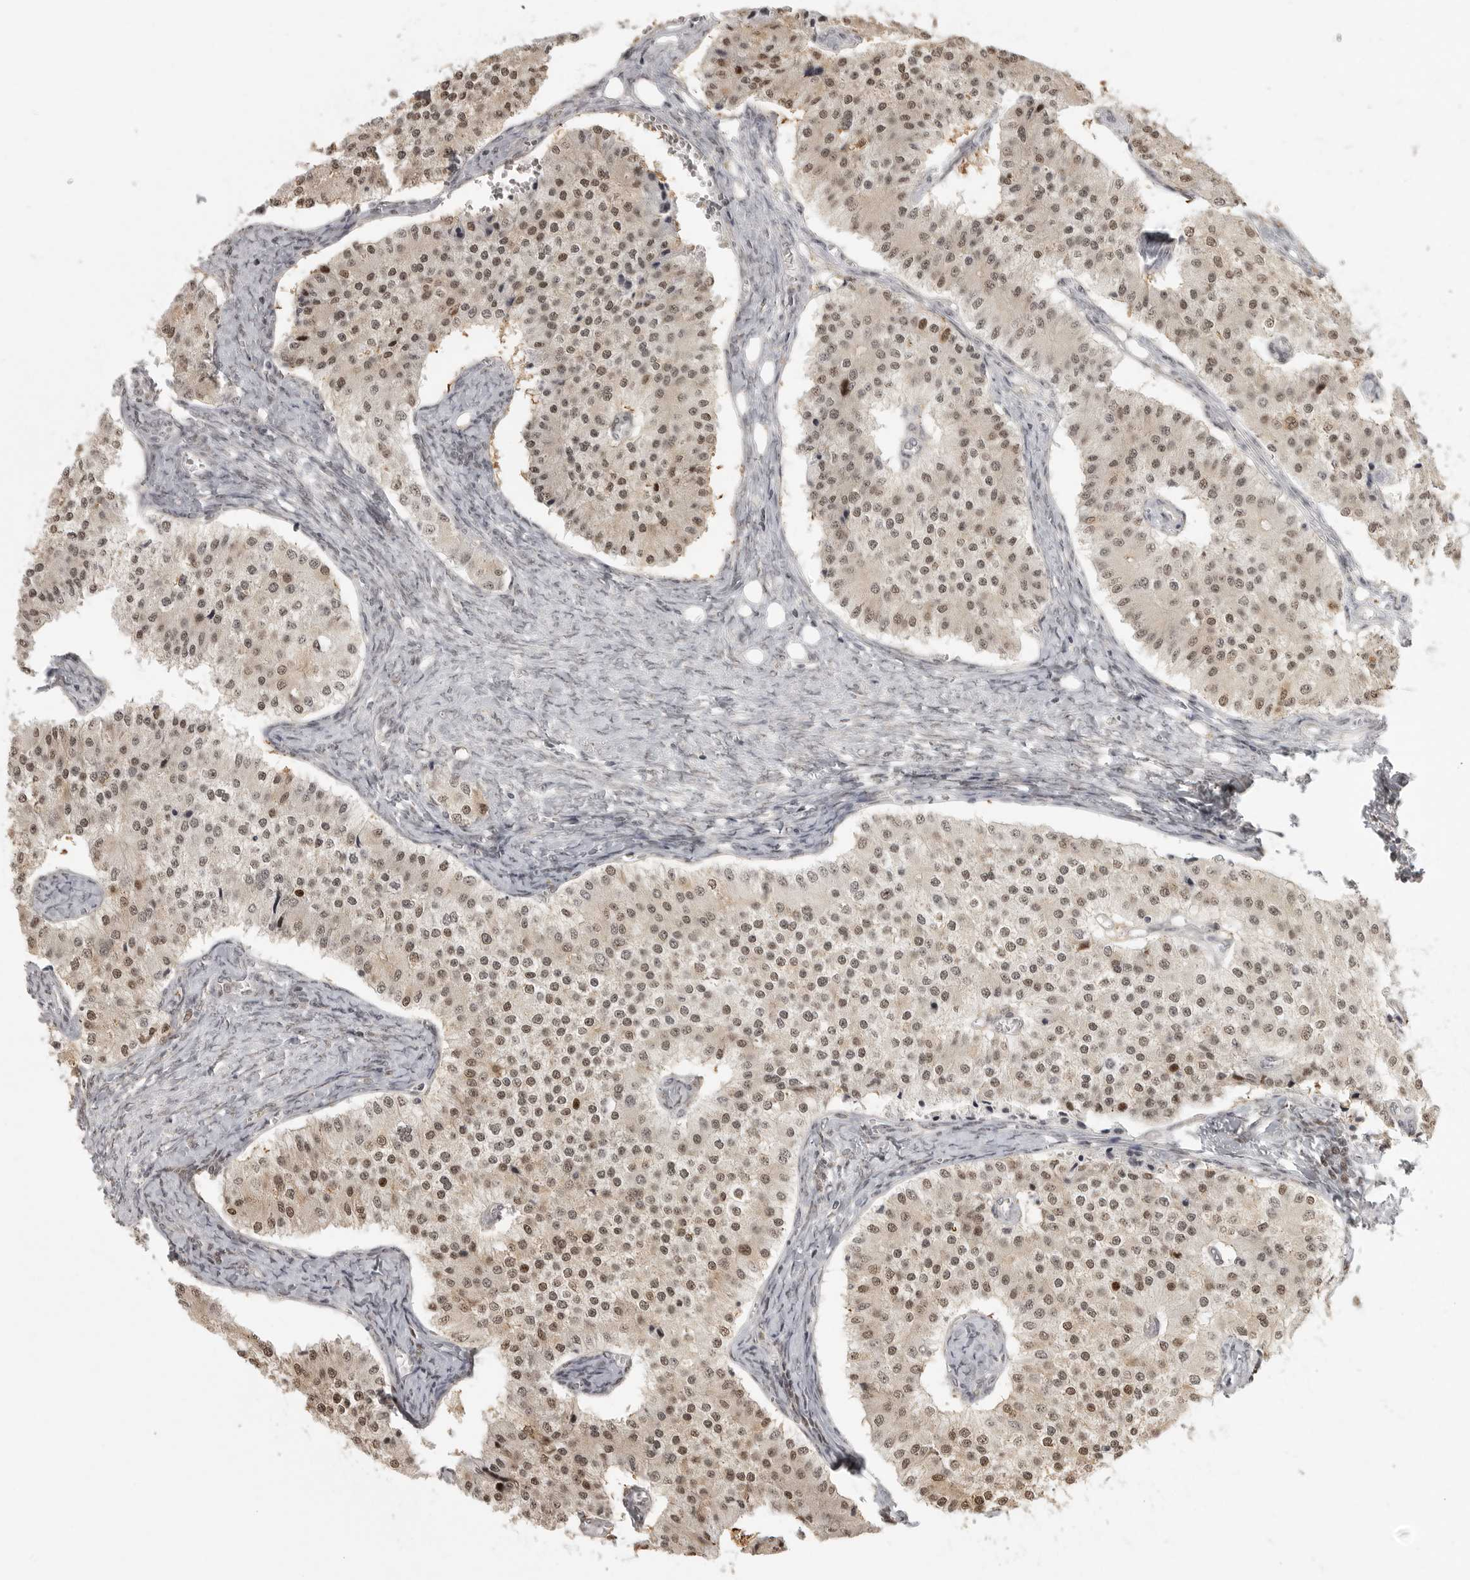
{"staining": {"intensity": "moderate", "quantity": ">75%", "location": "nuclear"}, "tissue": "carcinoid", "cell_type": "Tumor cells", "image_type": "cancer", "snomed": [{"axis": "morphology", "description": "Carcinoid, malignant, NOS"}, {"axis": "topography", "description": "Colon"}], "caption": "Immunohistochemistry (DAB (3,3'-diaminobenzidine)) staining of human carcinoid shows moderate nuclear protein positivity in approximately >75% of tumor cells. The staining was performed using DAB to visualize the protein expression in brown, while the nuclei were stained in blue with hematoxylin (Magnification: 20x).", "gene": "ISG20L2", "patient": {"sex": "female", "age": 52}}